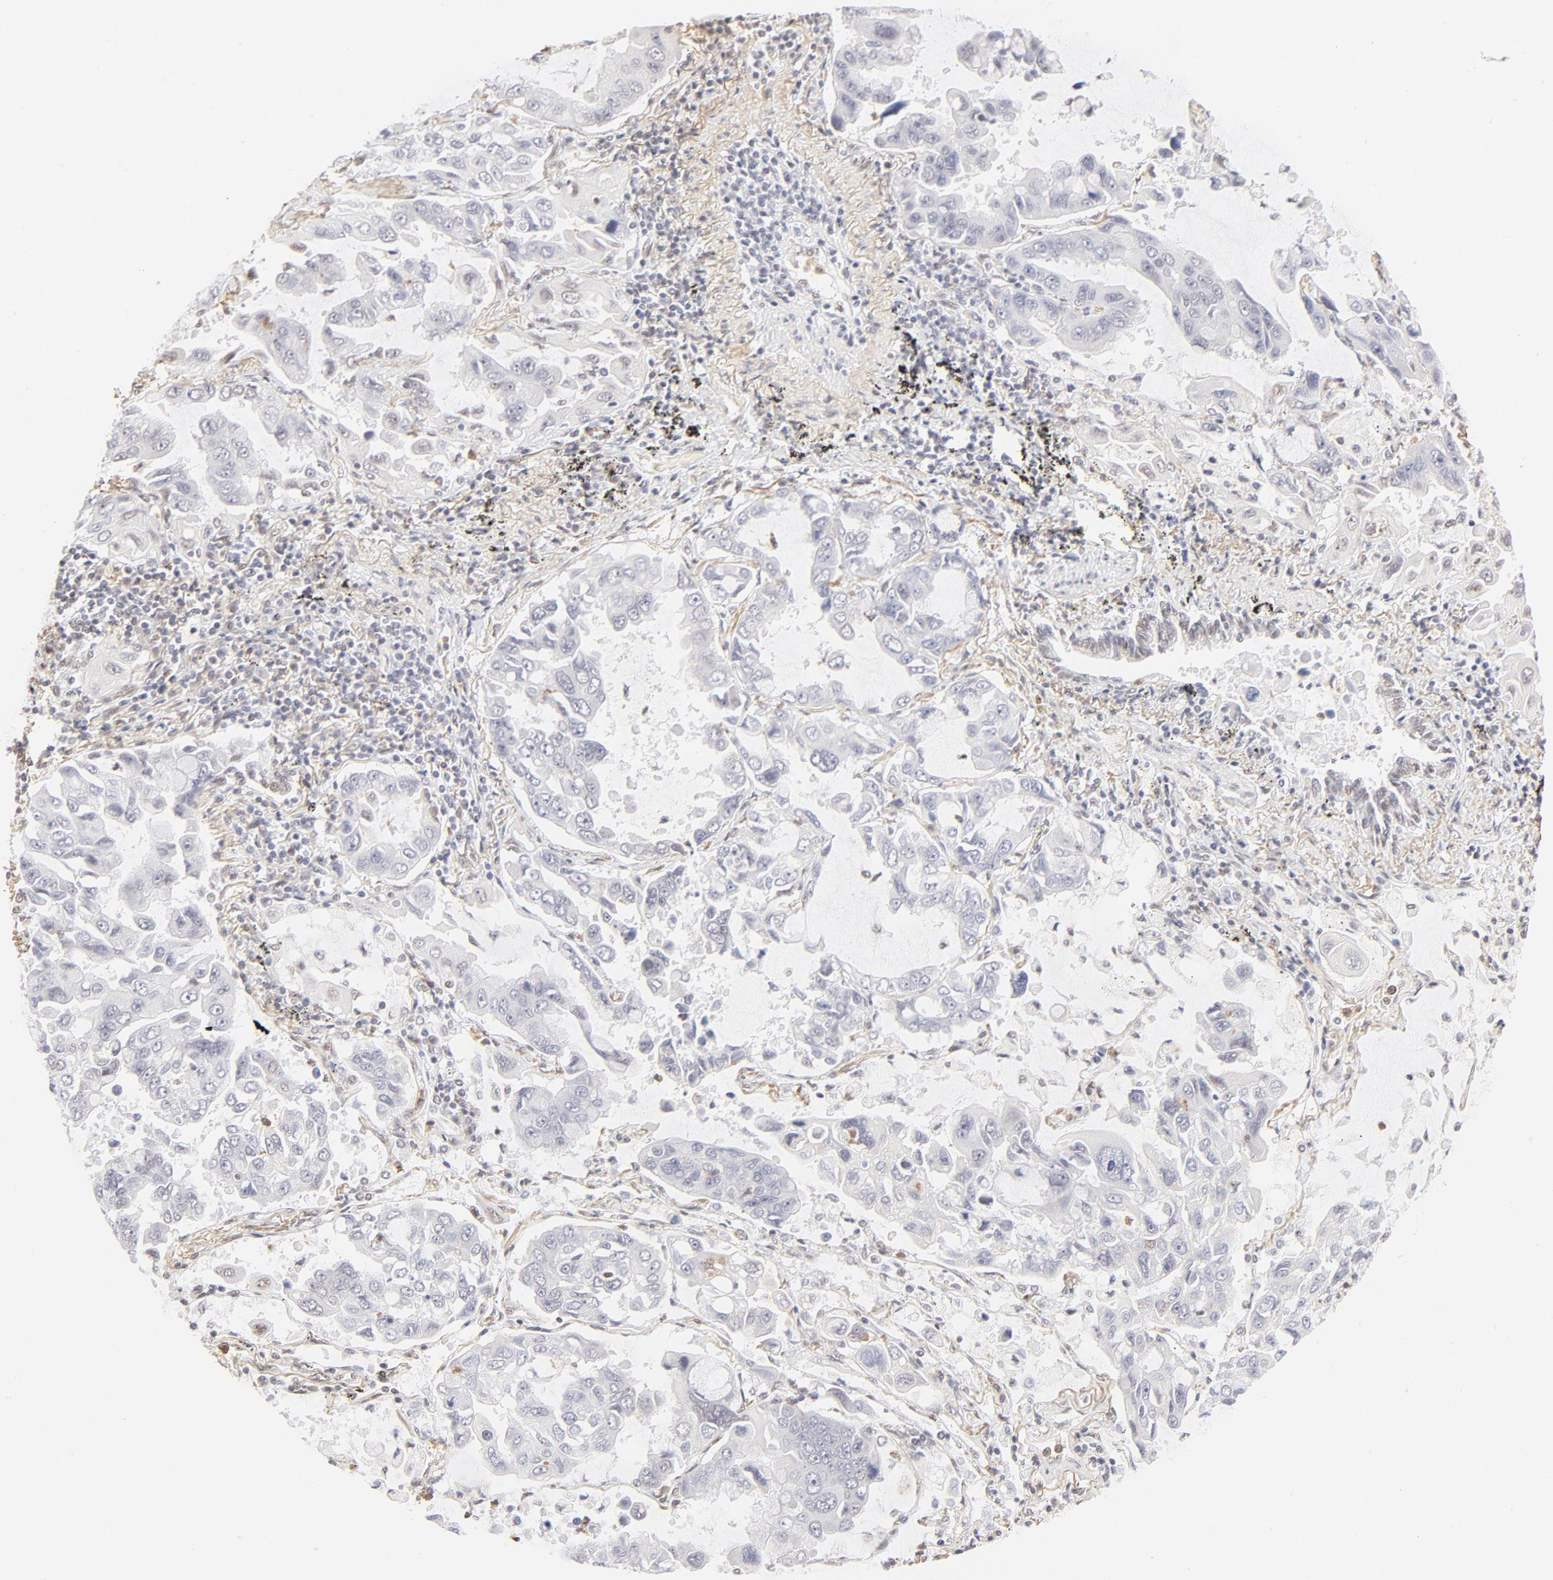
{"staining": {"intensity": "negative", "quantity": "none", "location": "none"}, "tissue": "lung cancer", "cell_type": "Tumor cells", "image_type": "cancer", "snomed": [{"axis": "morphology", "description": "Adenocarcinoma, NOS"}, {"axis": "topography", "description": "Lung"}], "caption": "There is no significant staining in tumor cells of lung cancer. (DAB IHC, high magnification).", "gene": "PBX1", "patient": {"sex": "male", "age": 64}}